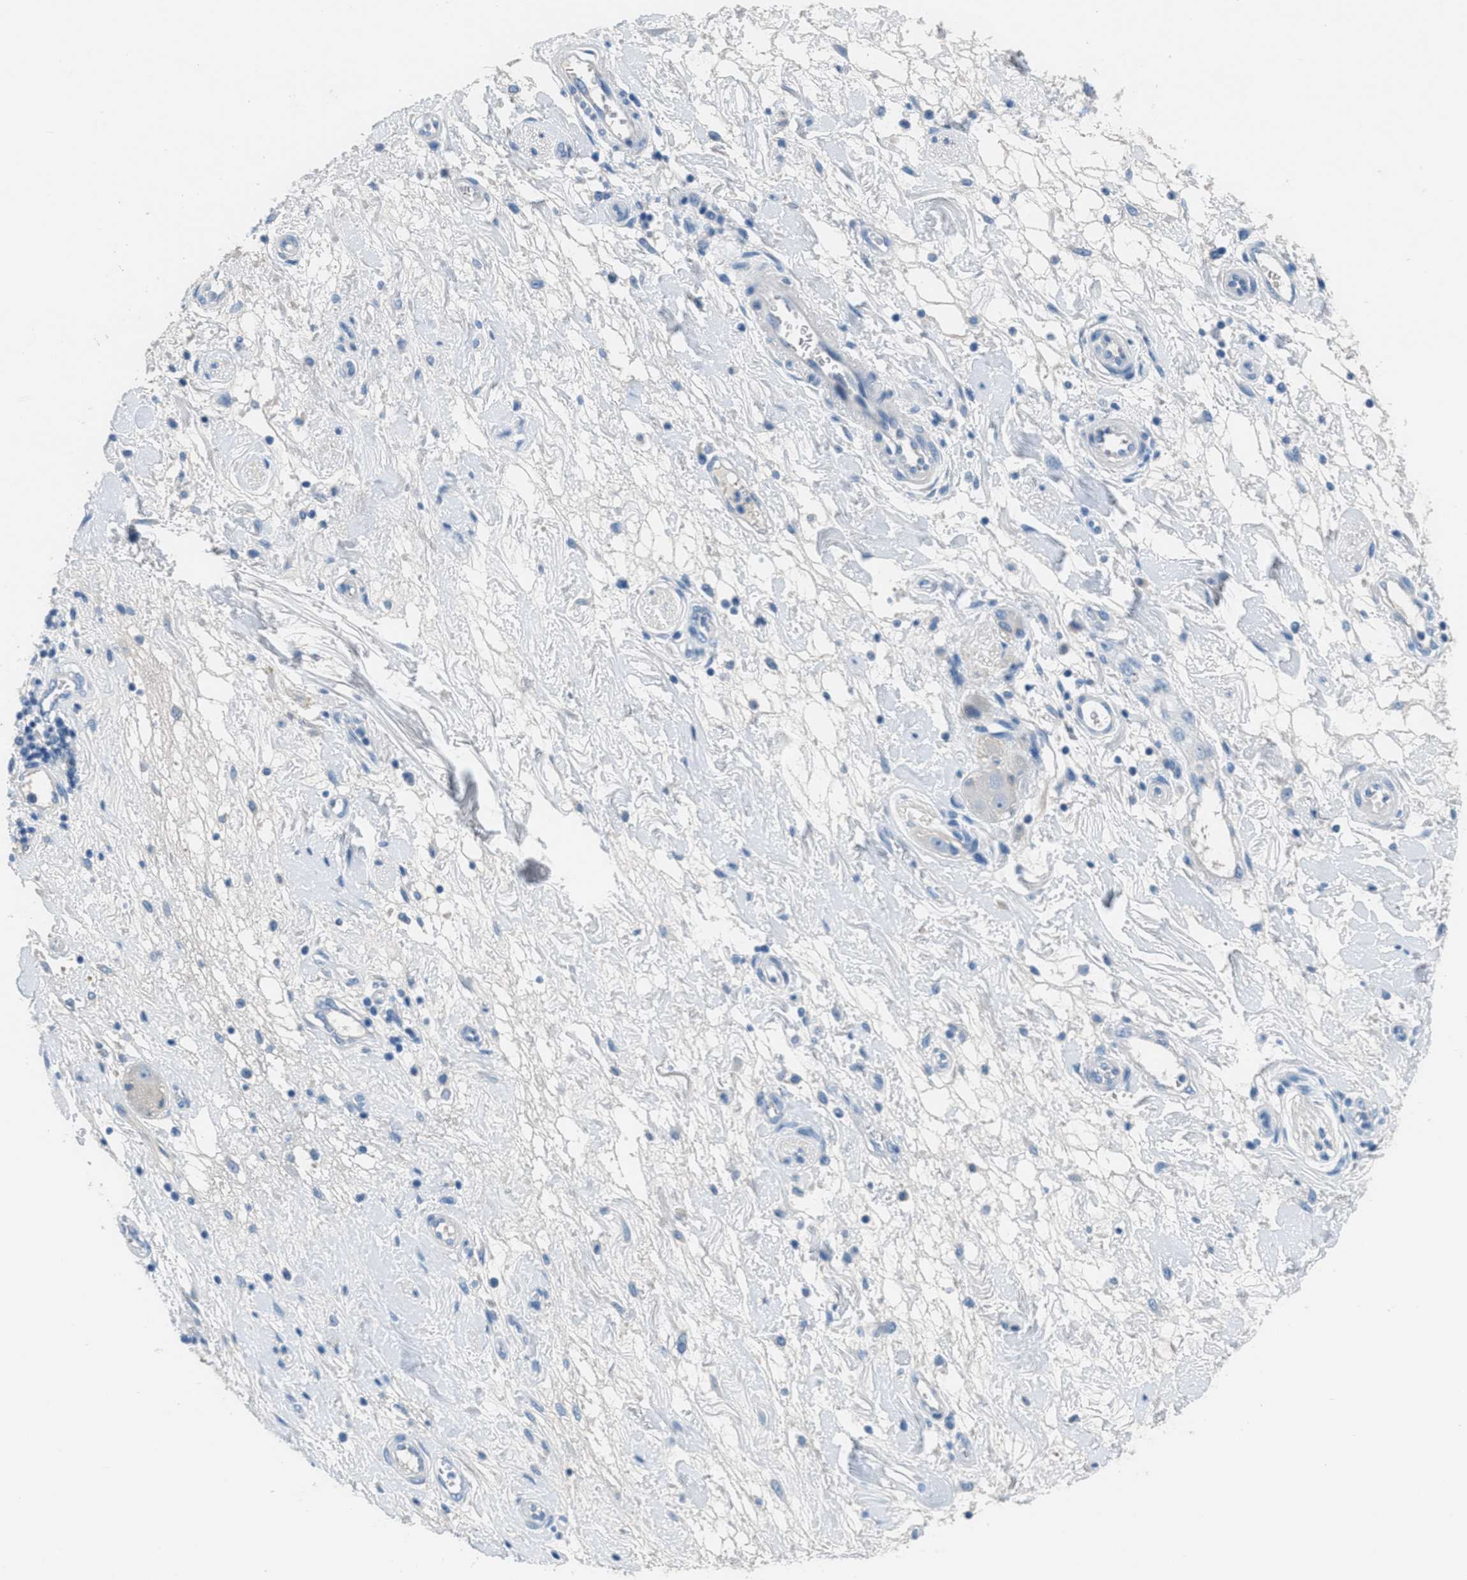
{"staining": {"intensity": "negative", "quantity": "none", "location": "none"}, "tissue": "pancreatic cancer", "cell_type": "Tumor cells", "image_type": "cancer", "snomed": [{"axis": "morphology", "description": "Adenocarcinoma, NOS"}, {"axis": "topography", "description": "Pancreas"}], "caption": "This is an IHC image of human adenocarcinoma (pancreatic). There is no positivity in tumor cells.", "gene": "MGARP", "patient": {"sex": "female", "age": 78}}